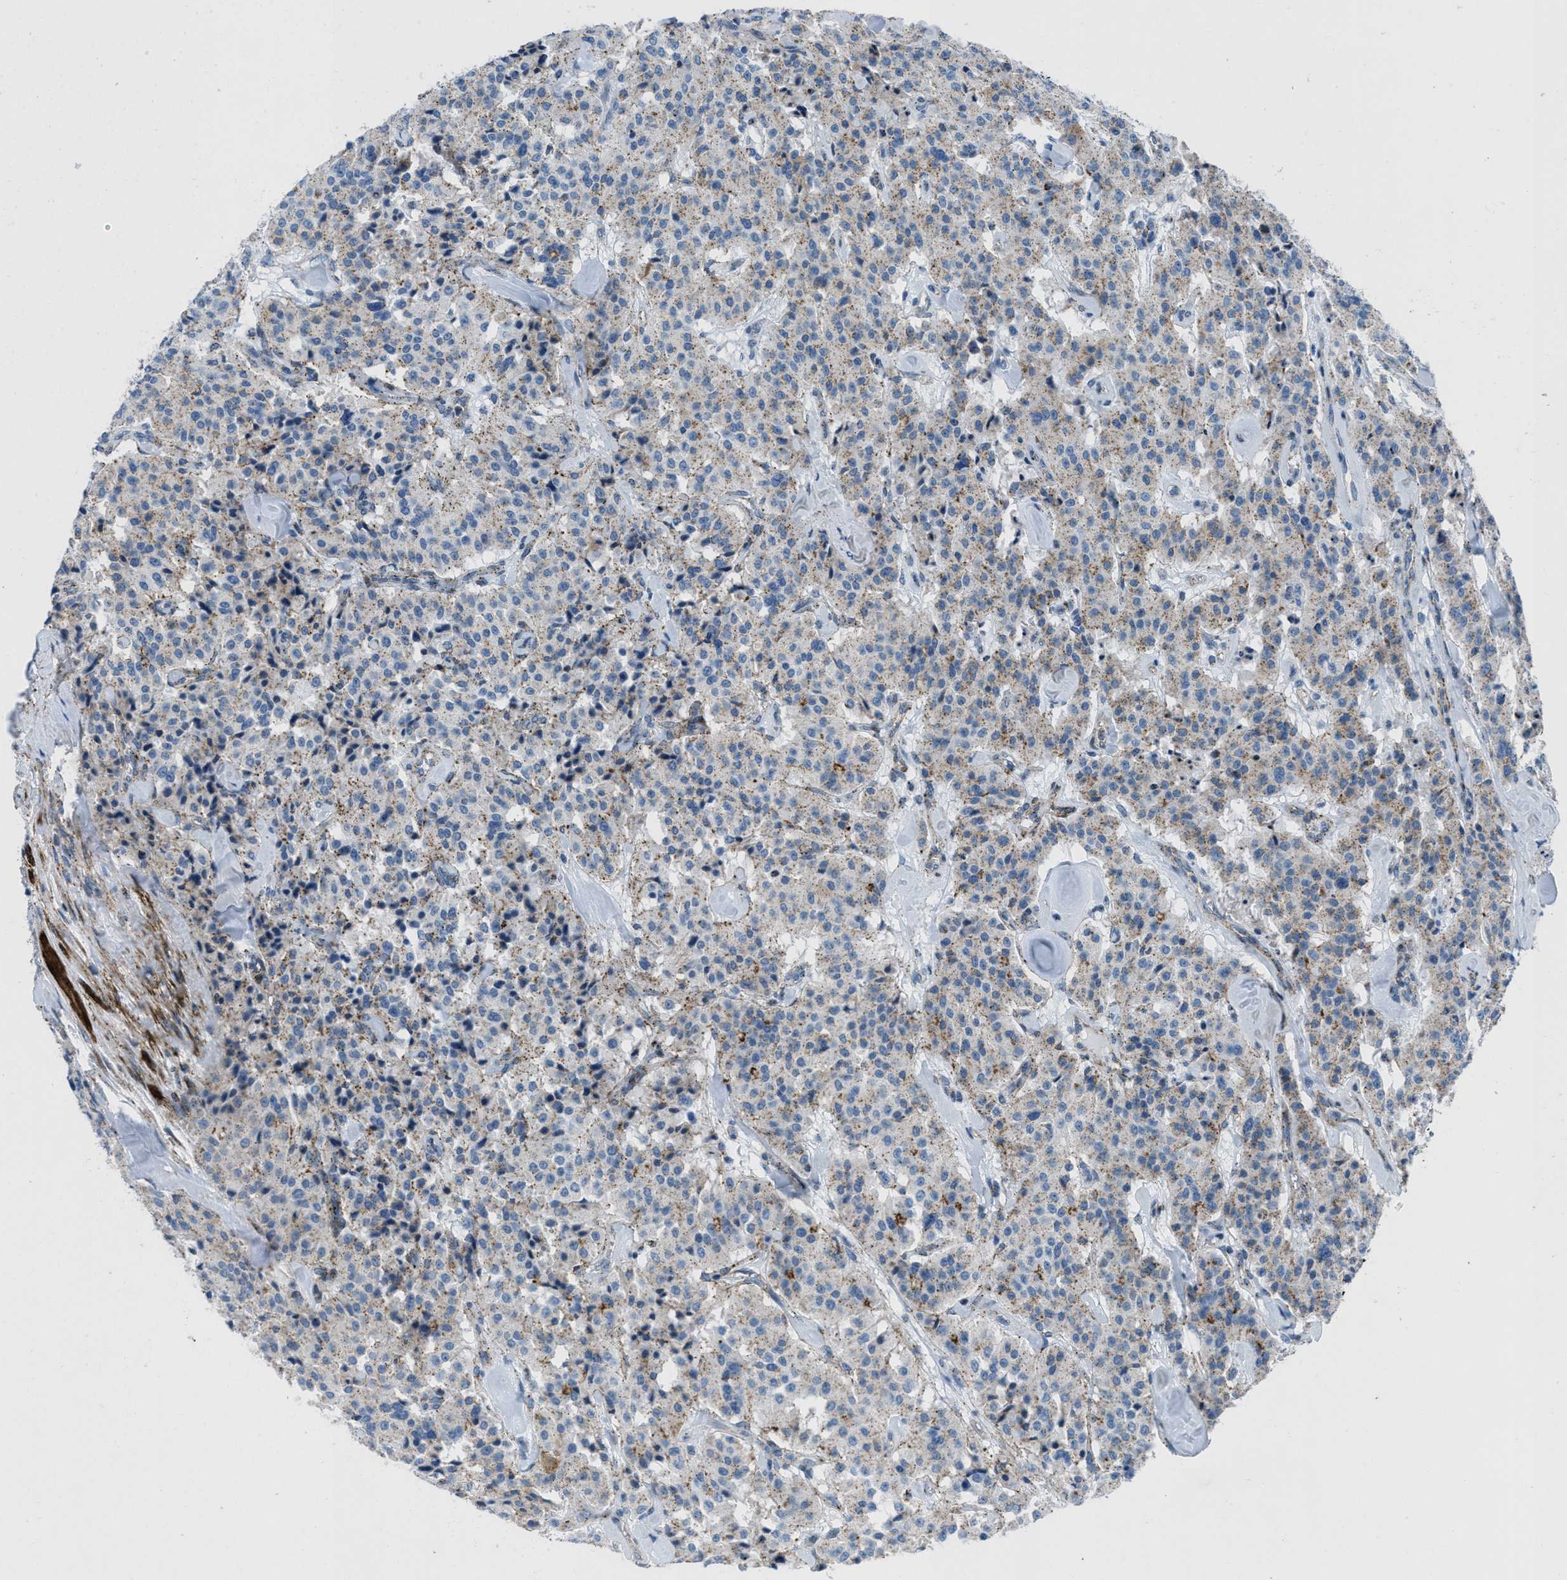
{"staining": {"intensity": "weak", "quantity": ">75%", "location": "cytoplasmic/membranous"}, "tissue": "carcinoid", "cell_type": "Tumor cells", "image_type": "cancer", "snomed": [{"axis": "morphology", "description": "Carcinoid, malignant, NOS"}, {"axis": "topography", "description": "Lung"}], "caption": "Immunohistochemistry (IHC) of human carcinoid (malignant) demonstrates low levels of weak cytoplasmic/membranous staining in approximately >75% of tumor cells.", "gene": "MFSD13A", "patient": {"sex": "male", "age": 30}}